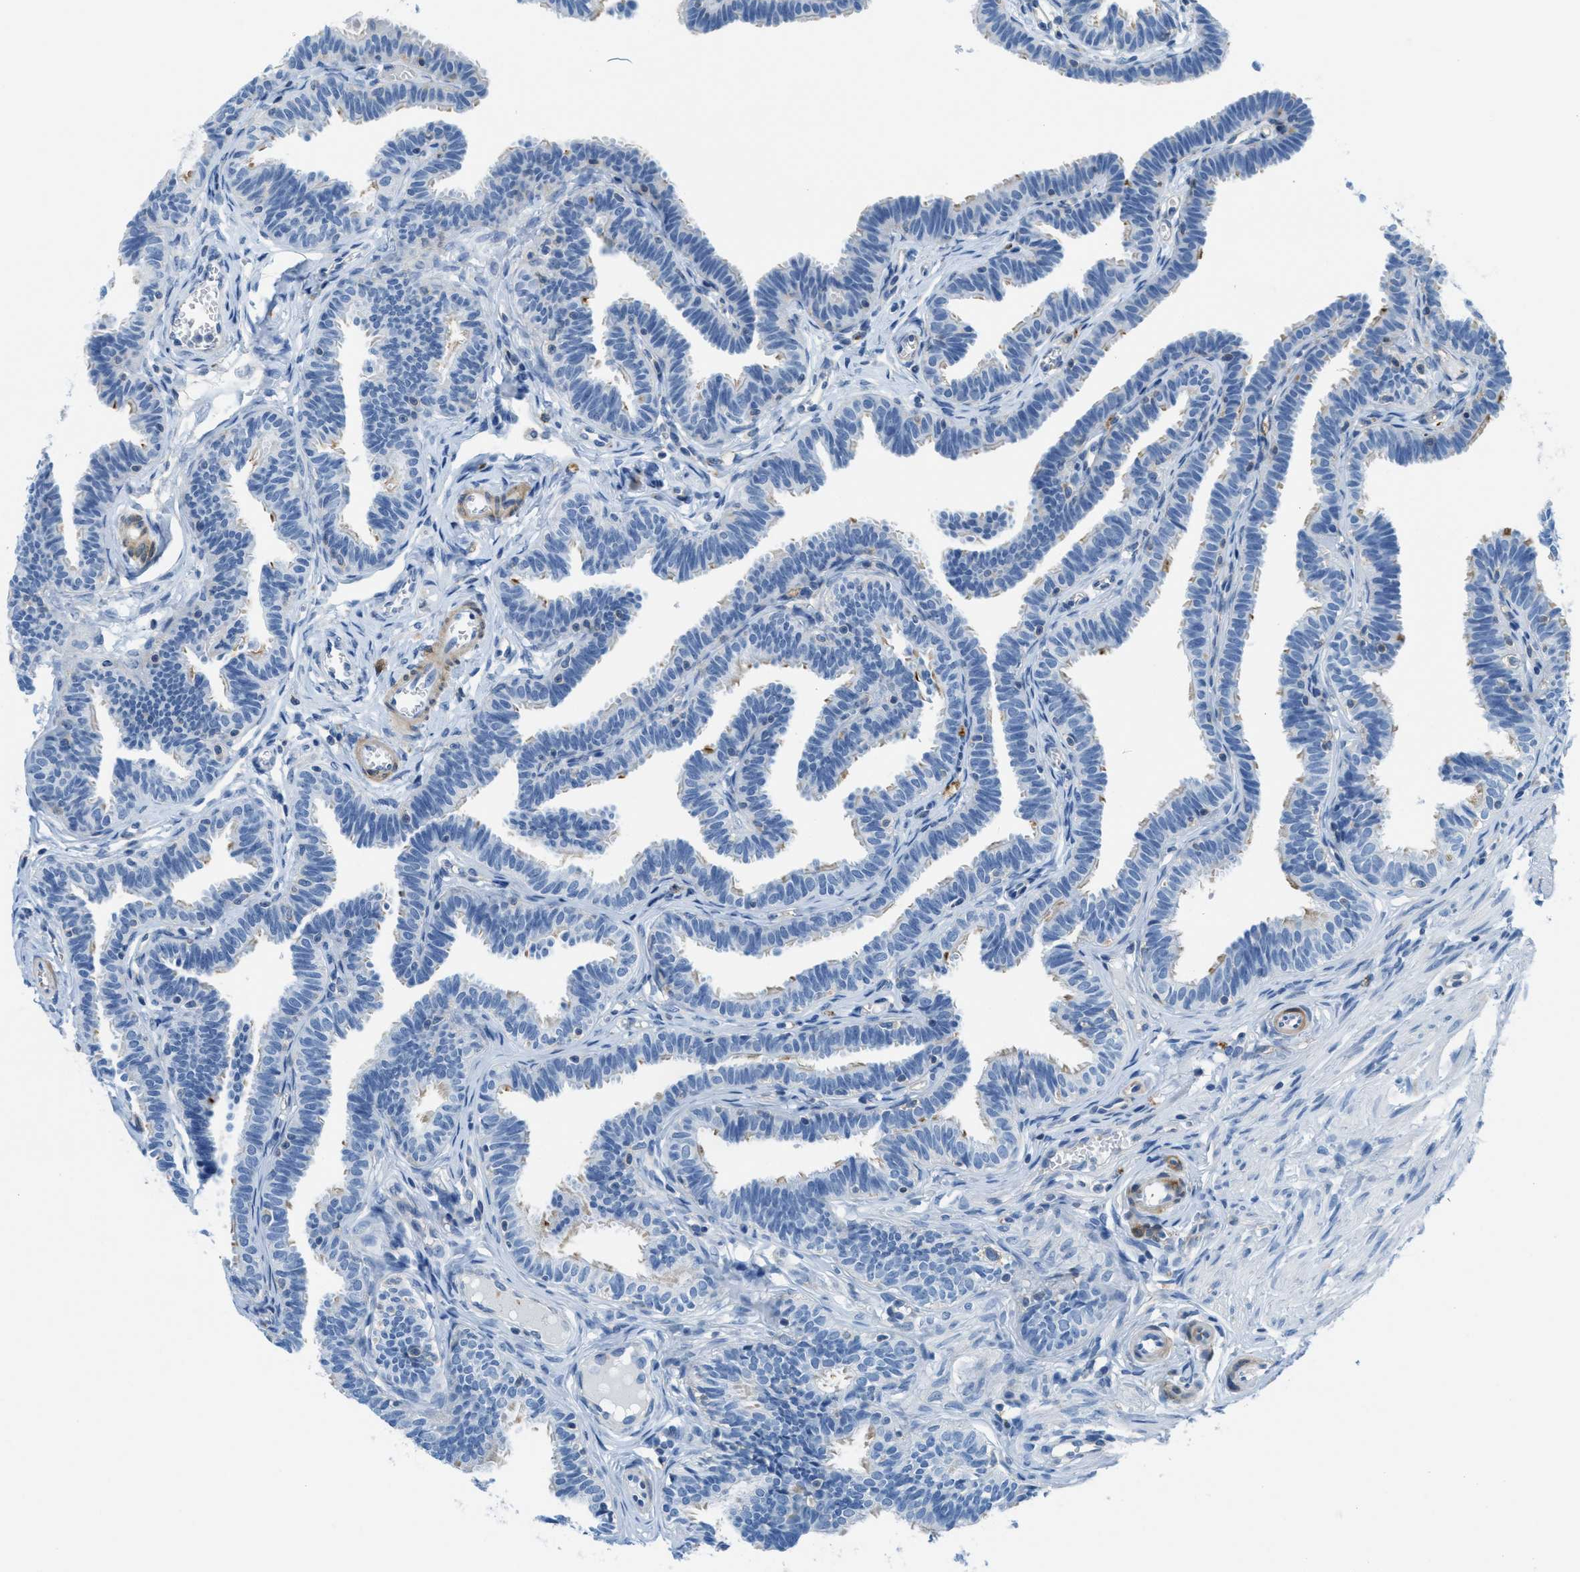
{"staining": {"intensity": "negative", "quantity": "none", "location": "none"}, "tissue": "fallopian tube", "cell_type": "Glandular cells", "image_type": "normal", "snomed": [{"axis": "morphology", "description": "Normal tissue, NOS"}, {"axis": "topography", "description": "Fallopian tube"}, {"axis": "topography", "description": "Ovary"}], "caption": "This is an IHC image of normal human fallopian tube. There is no expression in glandular cells.", "gene": "MAPRE2", "patient": {"sex": "female", "age": 23}}